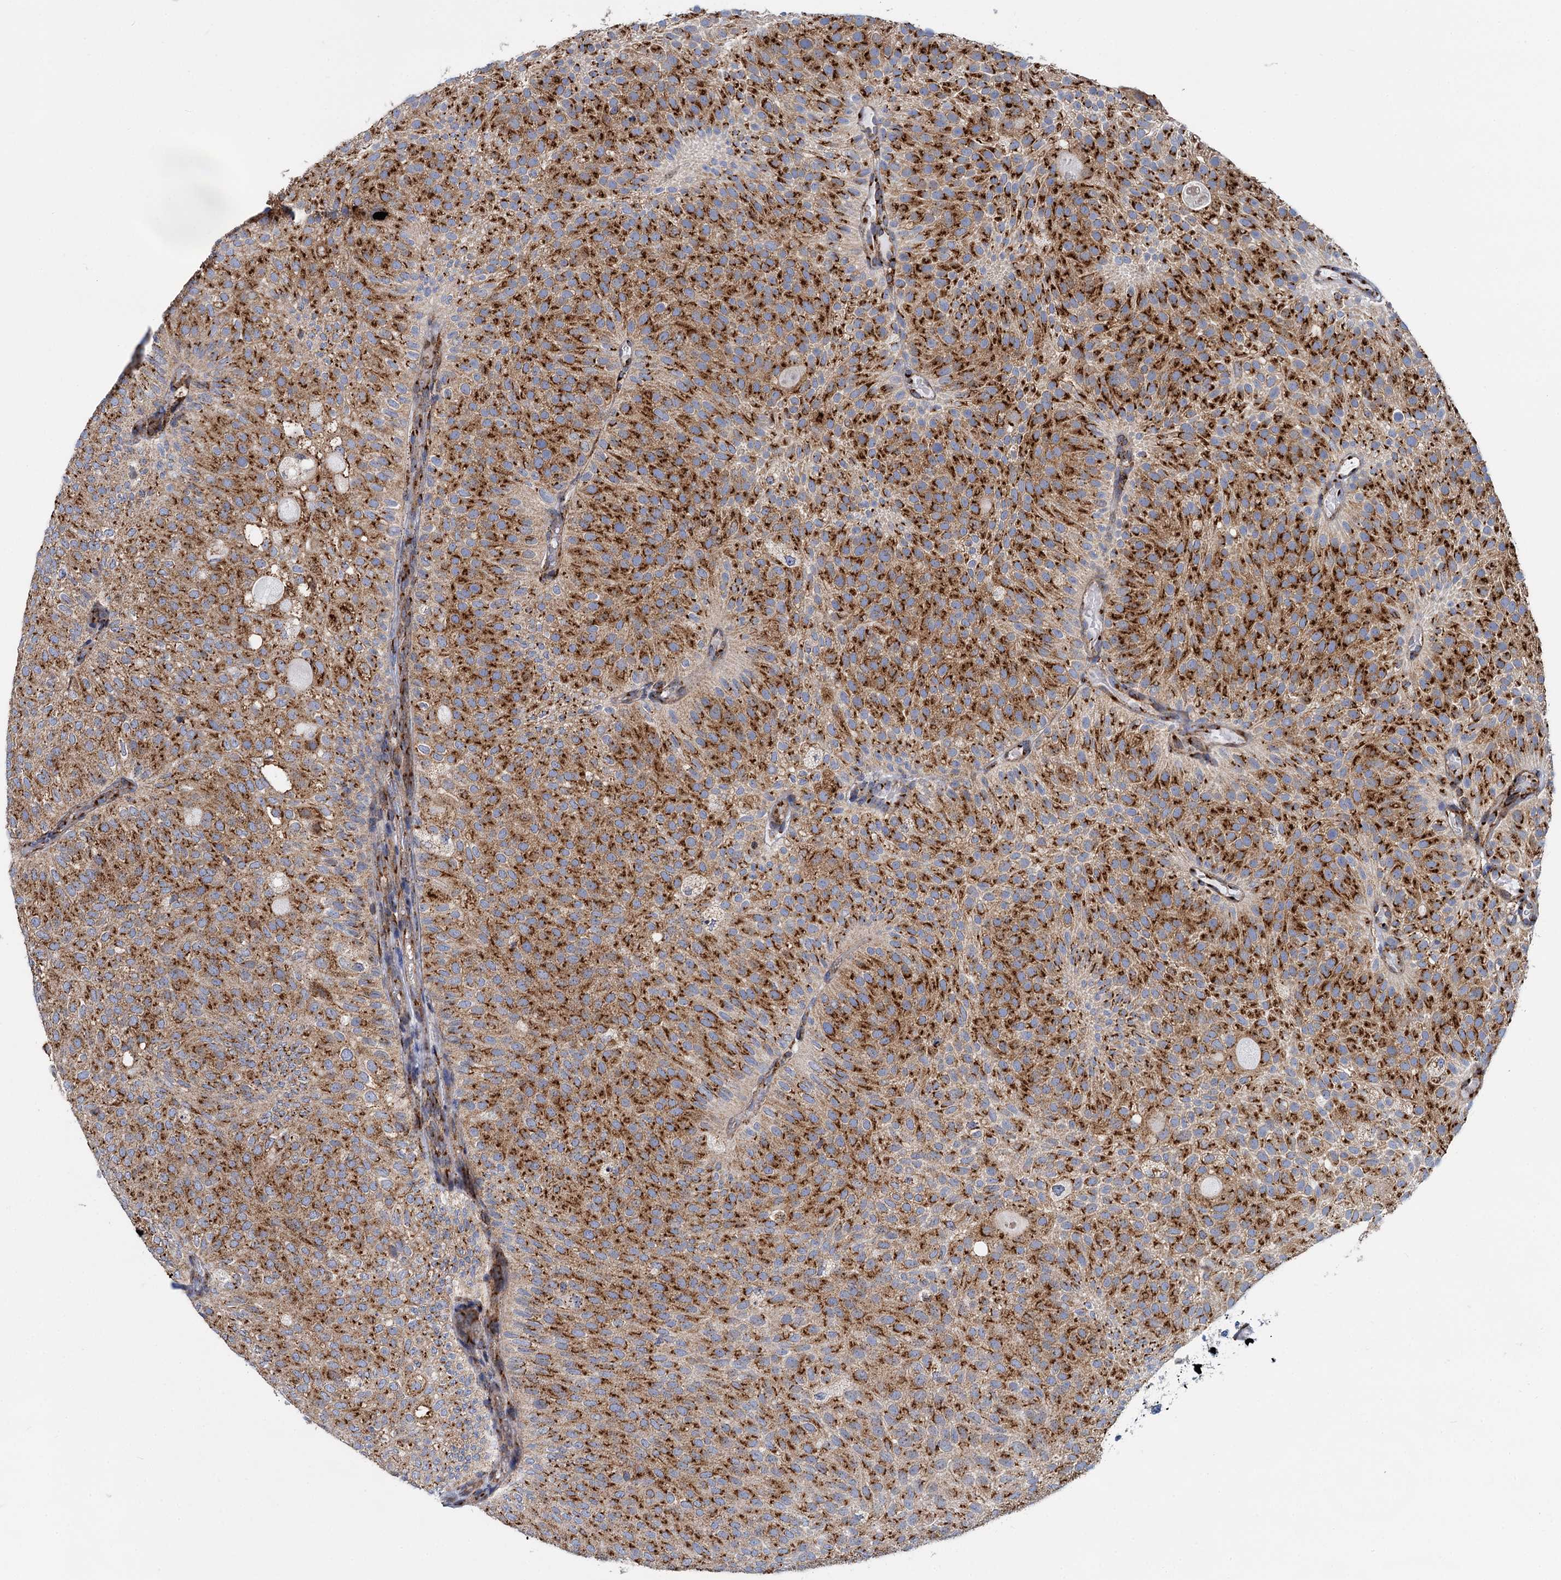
{"staining": {"intensity": "strong", "quantity": ">75%", "location": "cytoplasmic/membranous"}, "tissue": "urothelial cancer", "cell_type": "Tumor cells", "image_type": "cancer", "snomed": [{"axis": "morphology", "description": "Urothelial carcinoma, Low grade"}, {"axis": "topography", "description": "Urinary bladder"}], "caption": "This is a photomicrograph of immunohistochemistry staining of low-grade urothelial carcinoma, which shows strong expression in the cytoplasmic/membranous of tumor cells.", "gene": "SUPT20H", "patient": {"sex": "male", "age": 78}}